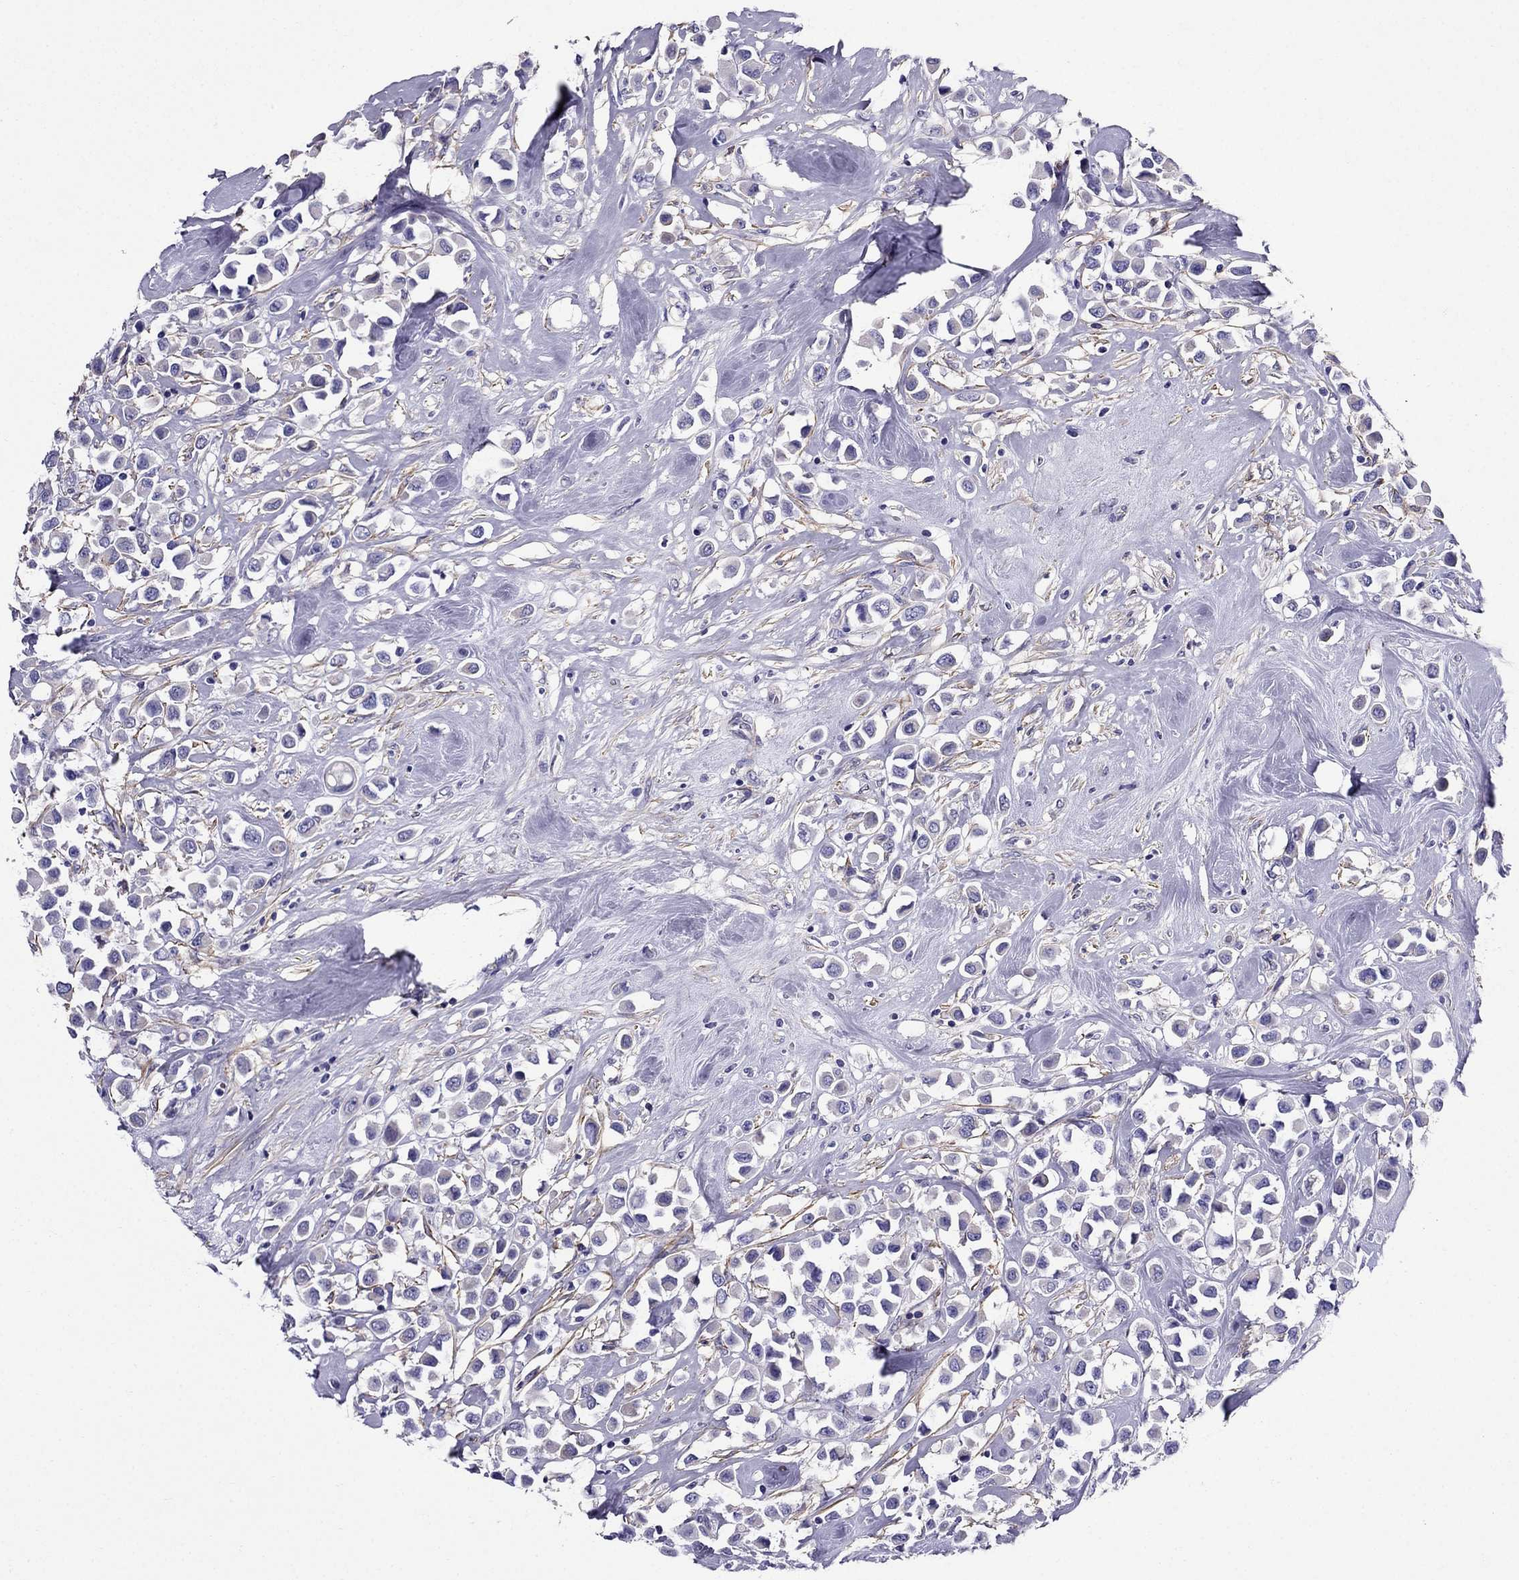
{"staining": {"intensity": "negative", "quantity": "none", "location": "none"}, "tissue": "breast cancer", "cell_type": "Tumor cells", "image_type": "cancer", "snomed": [{"axis": "morphology", "description": "Duct carcinoma"}, {"axis": "topography", "description": "Breast"}], "caption": "DAB (3,3'-diaminobenzidine) immunohistochemical staining of human breast invasive ductal carcinoma shows no significant staining in tumor cells.", "gene": "GPR50", "patient": {"sex": "female", "age": 61}}